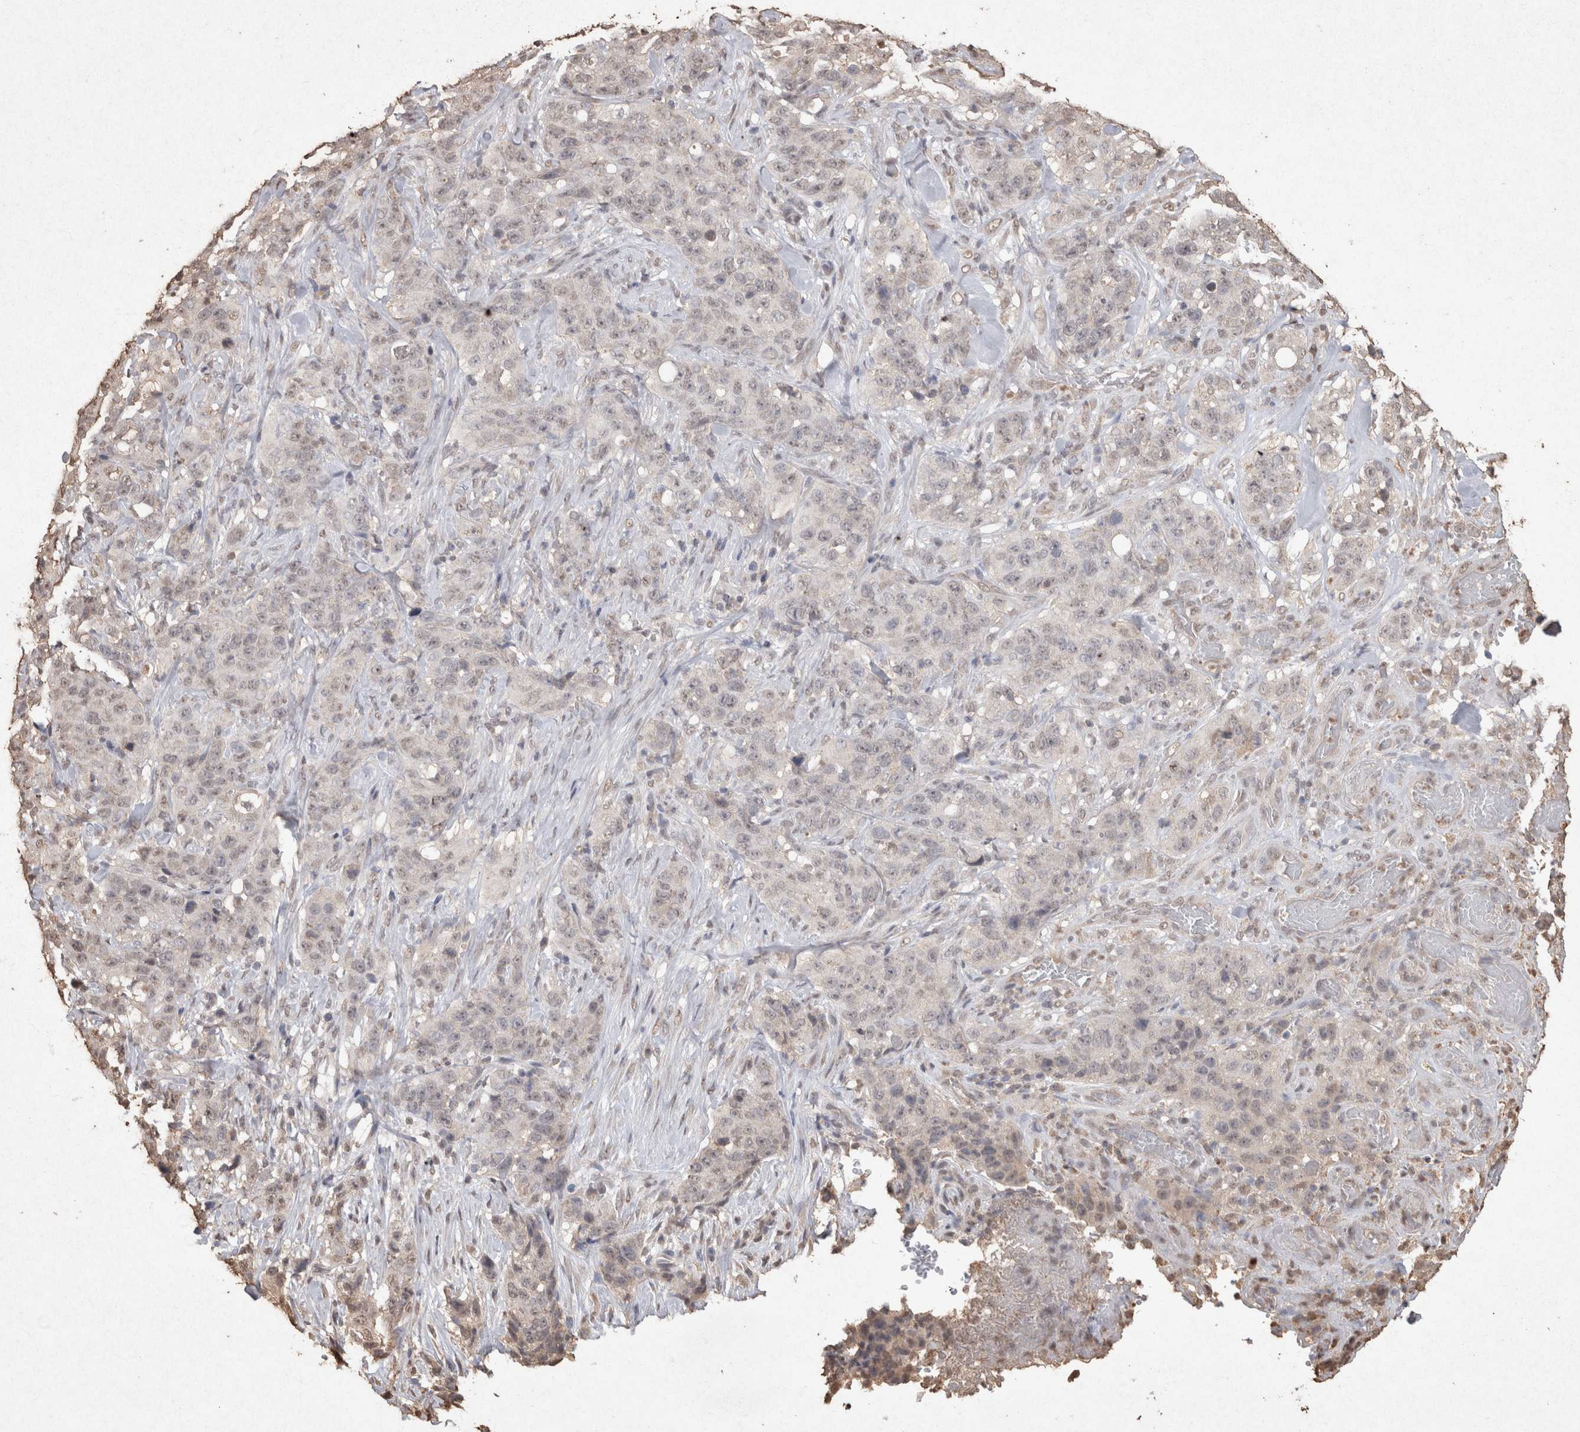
{"staining": {"intensity": "weak", "quantity": "<25%", "location": "nuclear"}, "tissue": "stomach cancer", "cell_type": "Tumor cells", "image_type": "cancer", "snomed": [{"axis": "morphology", "description": "Adenocarcinoma, NOS"}, {"axis": "topography", "description": "Stomach"}], "caption": "The histopathology image shows no significant staining in tumor cells of stomach cancer.", "gene": "MLX", "patient": {"sex": "male", "age": 48}}